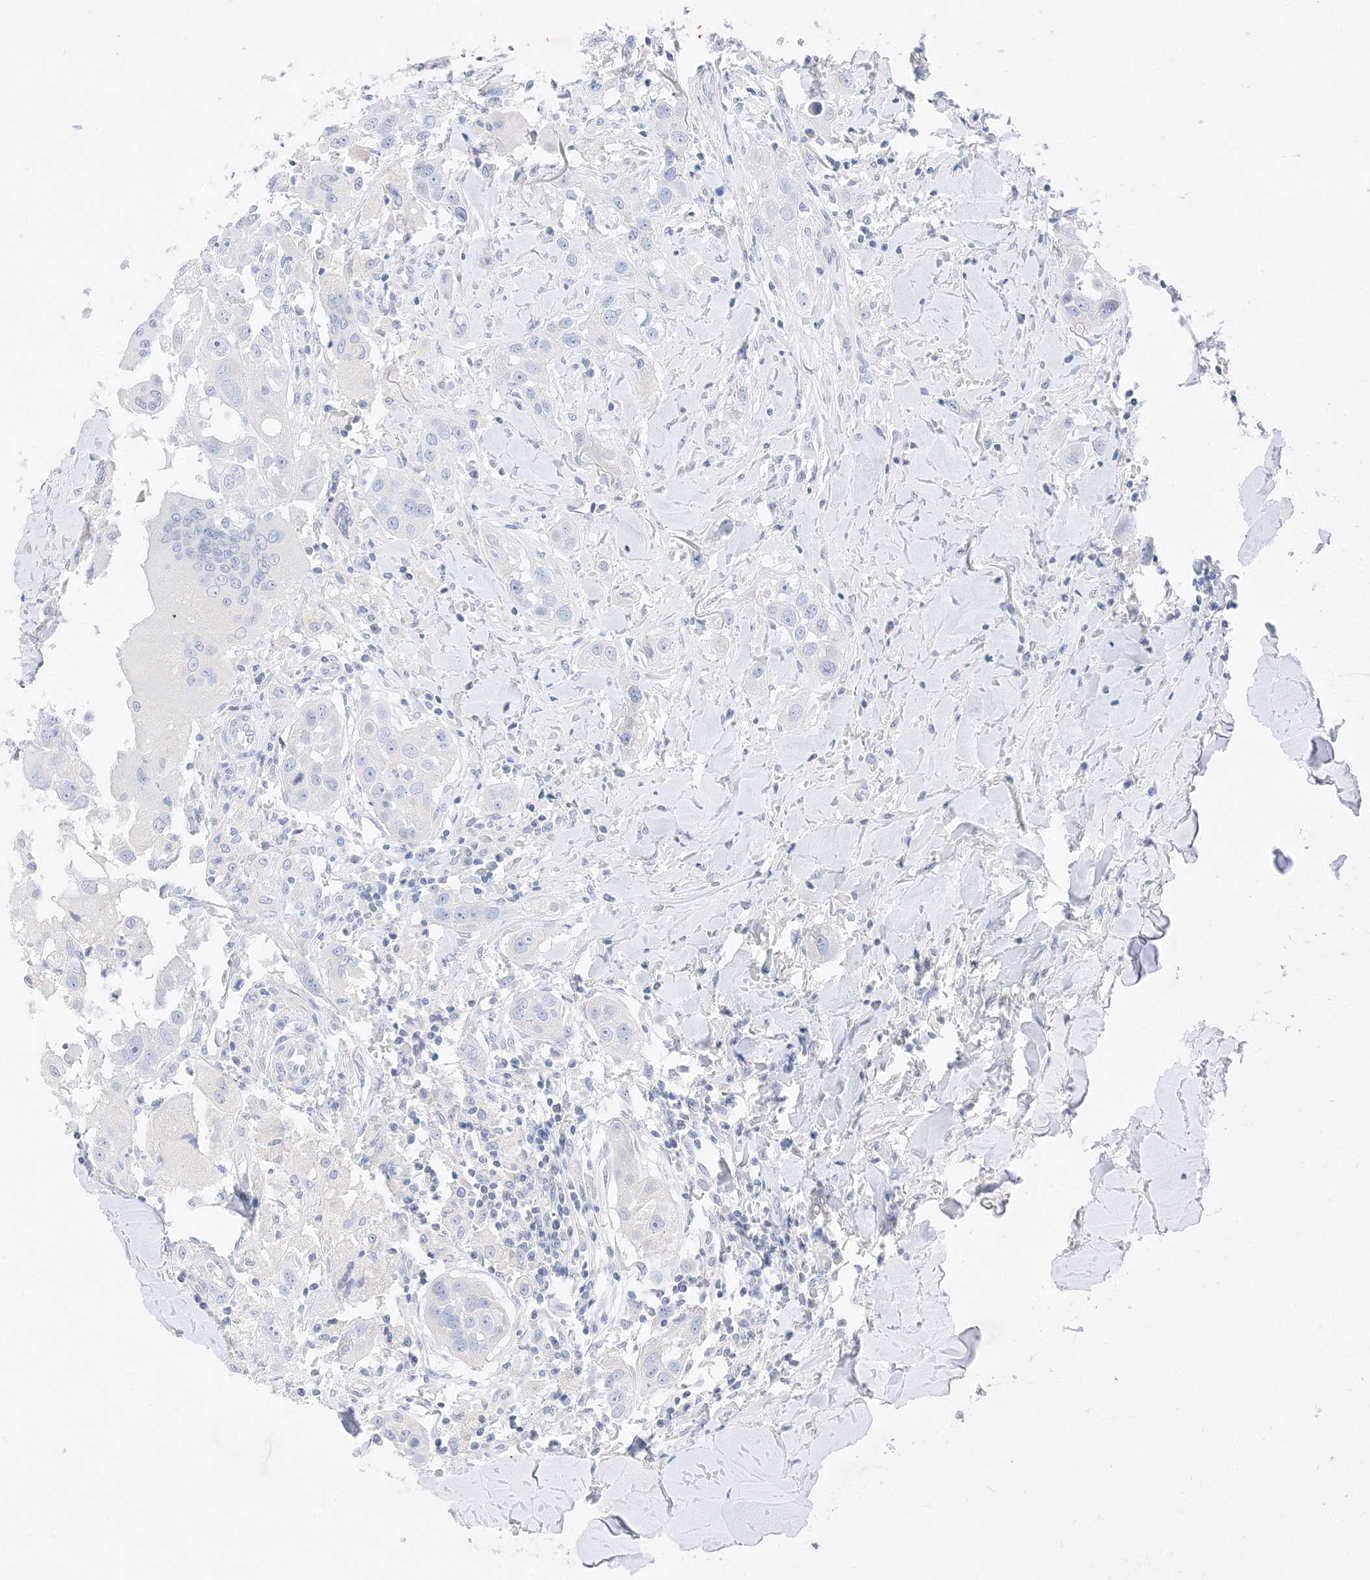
{"staining": {"intensity": "negative", "quantity": "none", "location": "none"}, "tissue": "head and neck cancer", "cell_type": "Tumor cells", "image_type": "cancer", "snomed": [{"axis": "morphology", "description": "Normal tissue, NOS"}, {"axis": "morphology", "description": "Squamous cell carcinoma, NOS"}, {"axis": "topography", "description": "Skeletal muscle"}, {"axis": "topography", "description": "Head-Neck"}], "caption": "Tumor cells are negative for protein expression in human head and neck cancer.", "gene": "MUC17", "patient": {"sex": "male", "age": 51}}